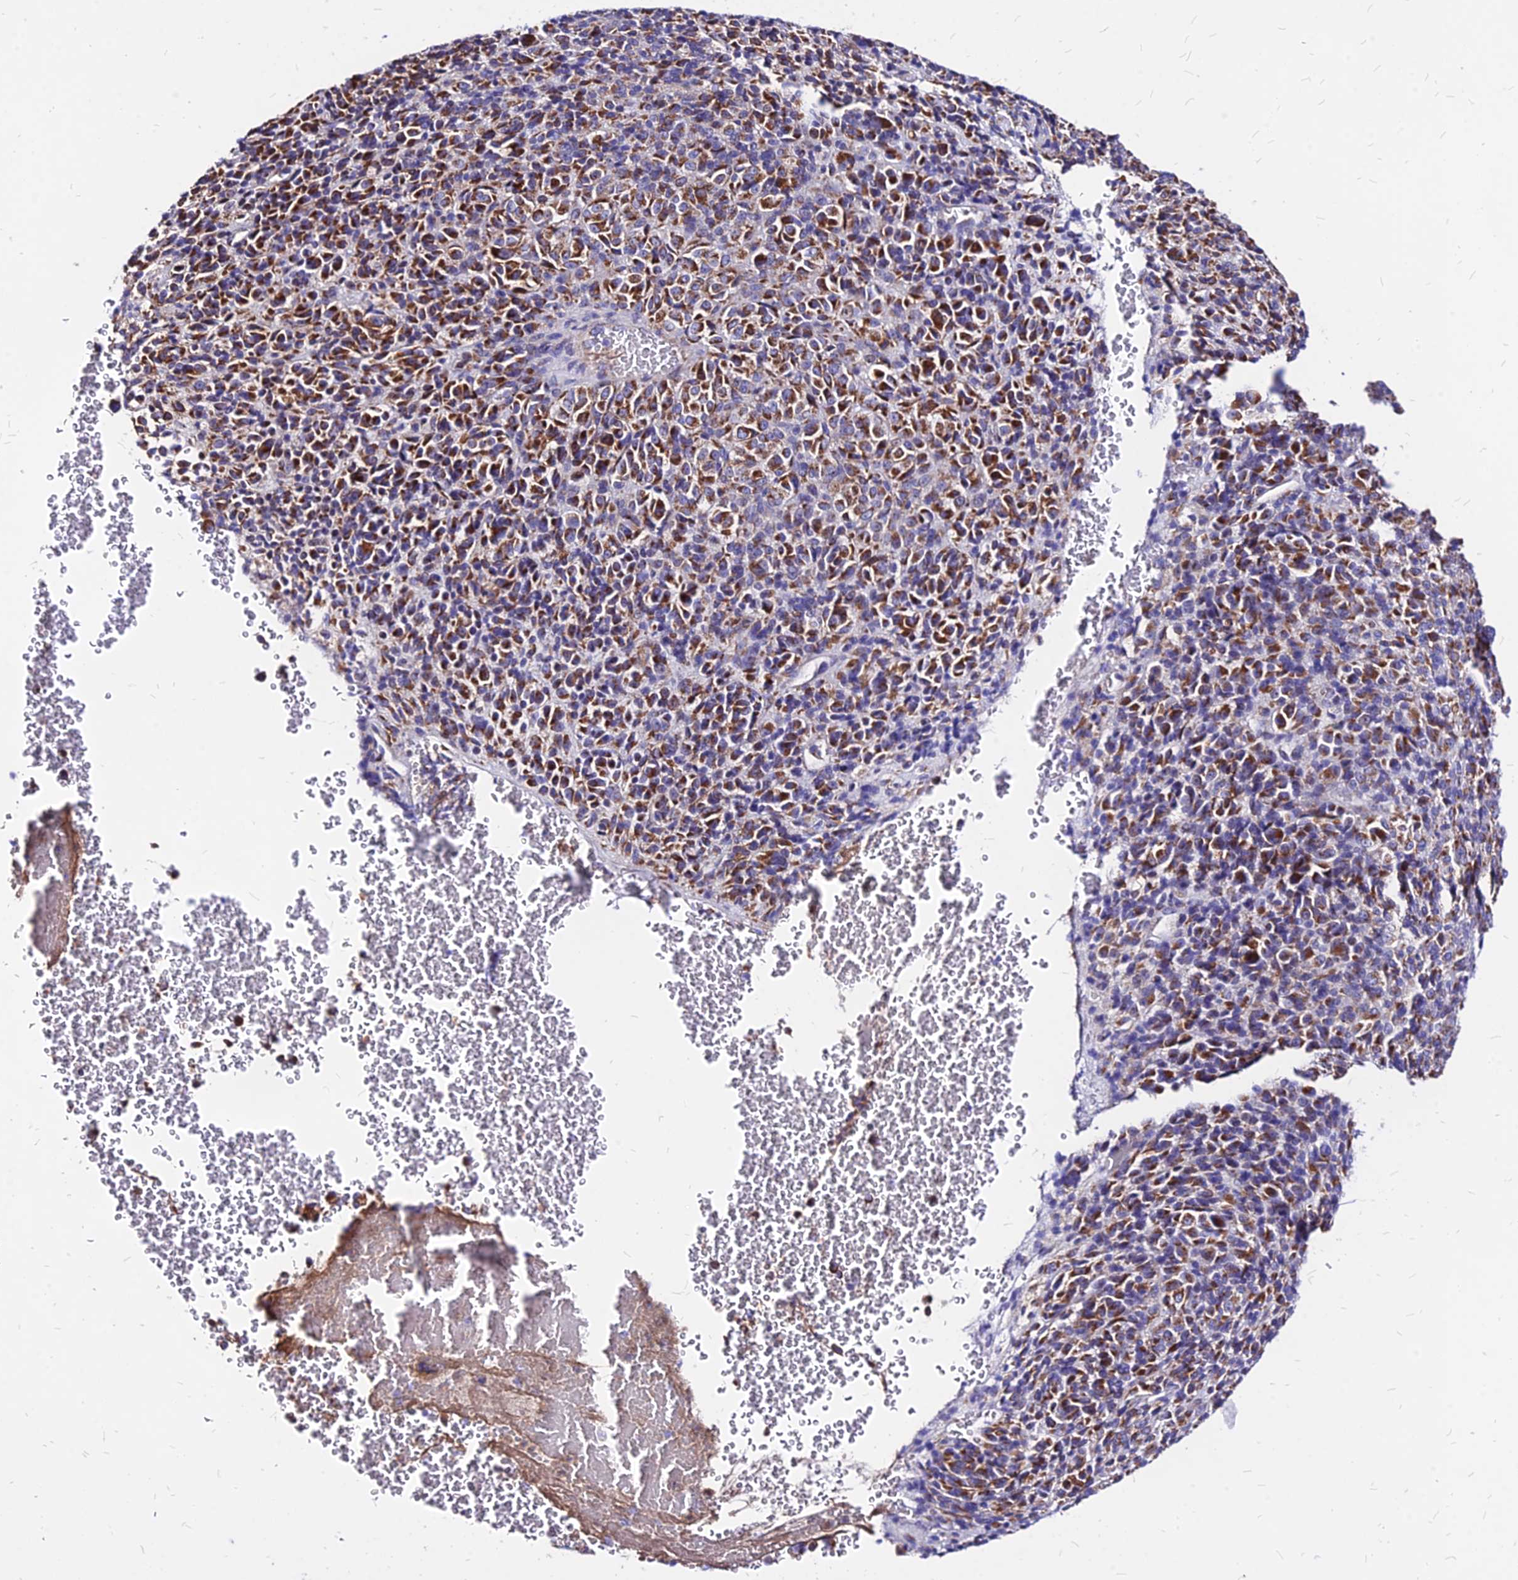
{"staining": {"intensity": "moderate", "quantity": ">75%", "location": "cytoplasmic/membranous"}, "tissue": "melanoma", "cell_type": "Tumor cells", "image_type": "cancer", "snomed": [{"axis": "morphology", "description": "Malignant melanoma, Metastatic site"}, {"axis": "topography", "description": "Brain"}], "caption": "Moderate cytoplasmic/membranous expression for a protein is identified in approximately >75% of tumor cells of malignant melanoma (metastatic site) using immunohistochemistry.", "gene": "MRPL3", "patient": {"sex": "female", "age": 56}}